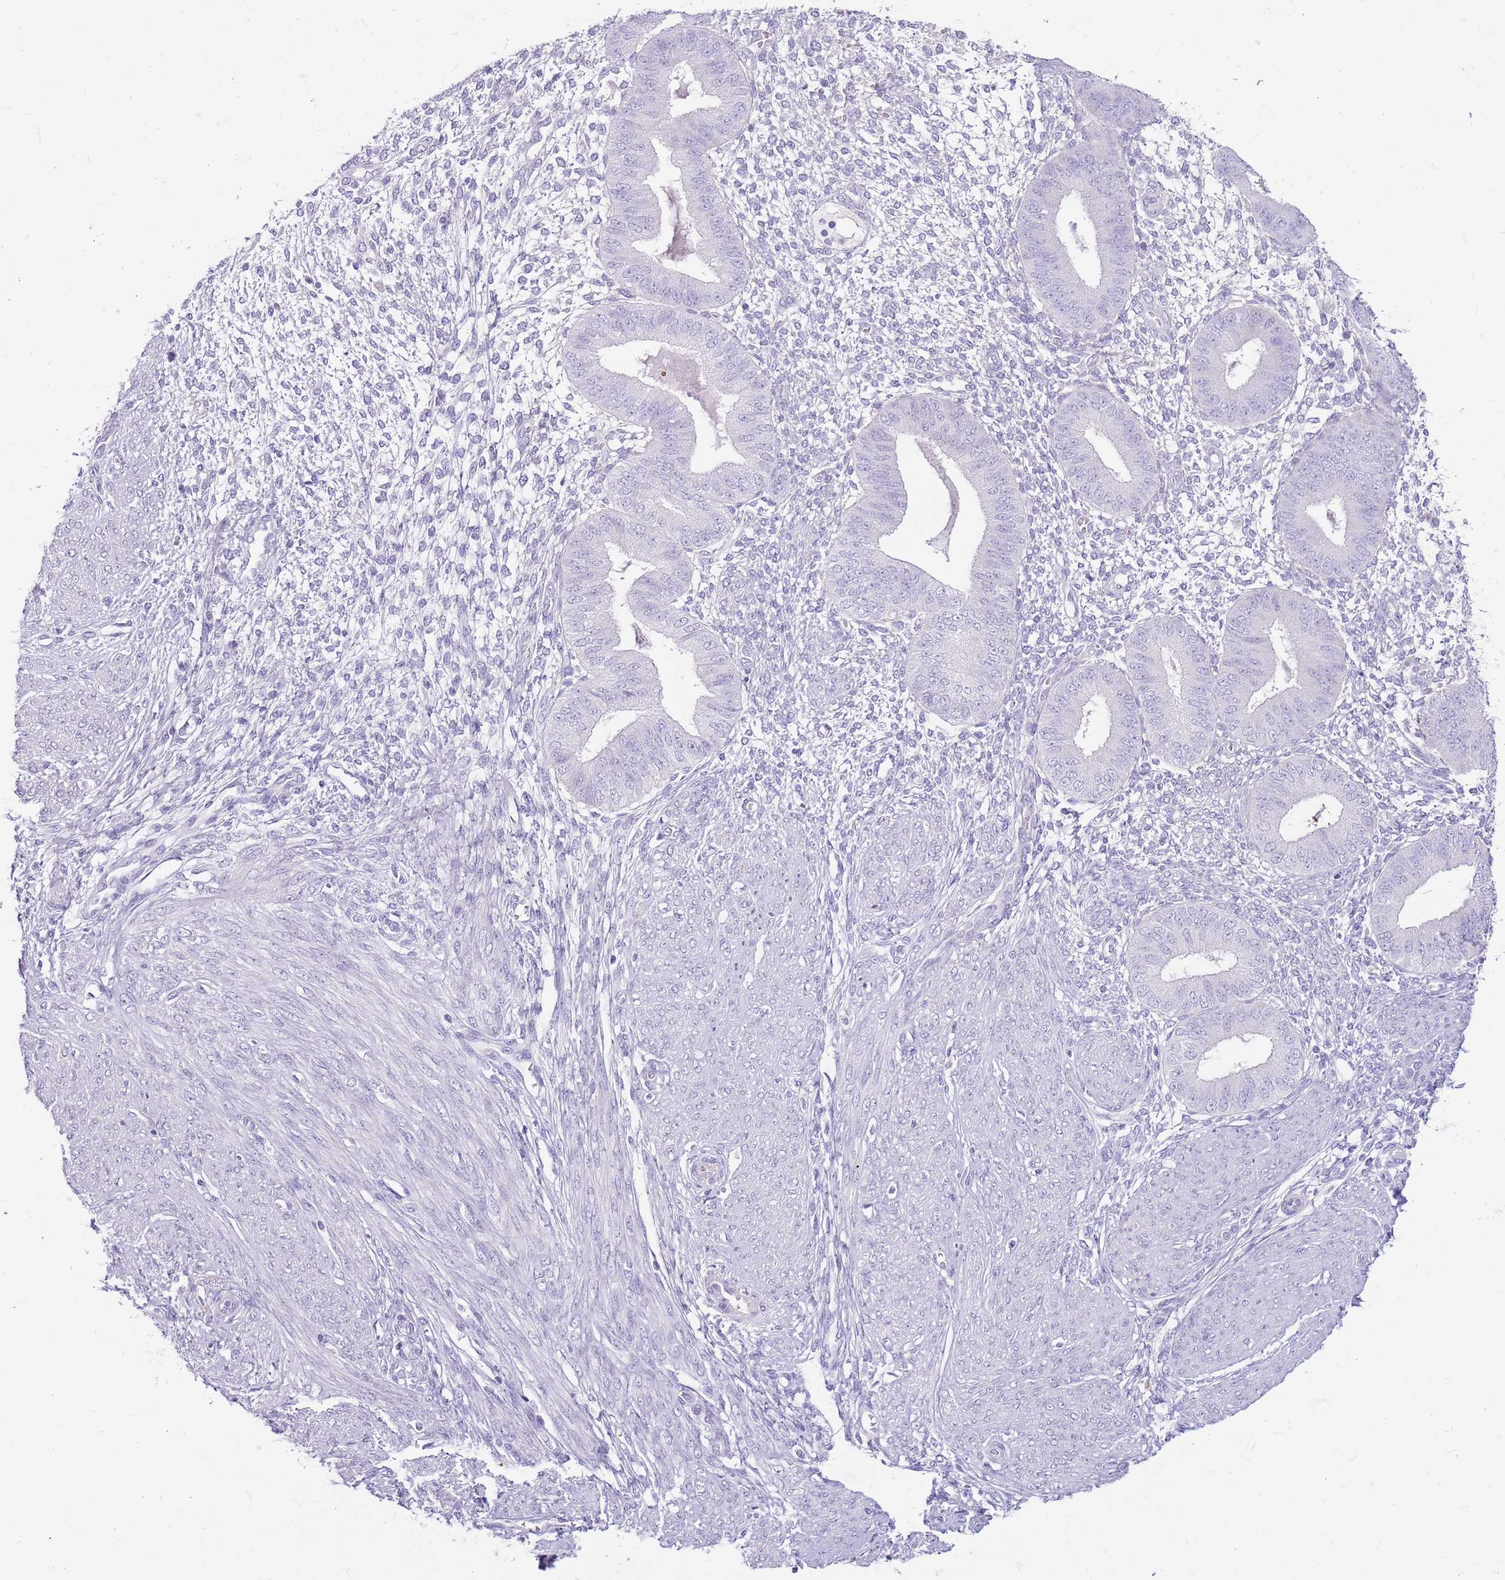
{"staining": {"intensity": "negative", "quantity": "none", "location": "none"}, "tissue": "endometrium", "cell_type": "Cells in endometrial stroma", "image_type": "normal", "snomed": [{"axis": "morphology", "description": "Normal tissue, NOS"}, {"axis": "topography", "description": "Endometrium"}], "caption": "Human endometrium stained for a protein using immunohistochemistry displays no expression in cells in endometrial stroma.", "gene": "TOX2", "patient": {"sex": "female", "age": 49}}